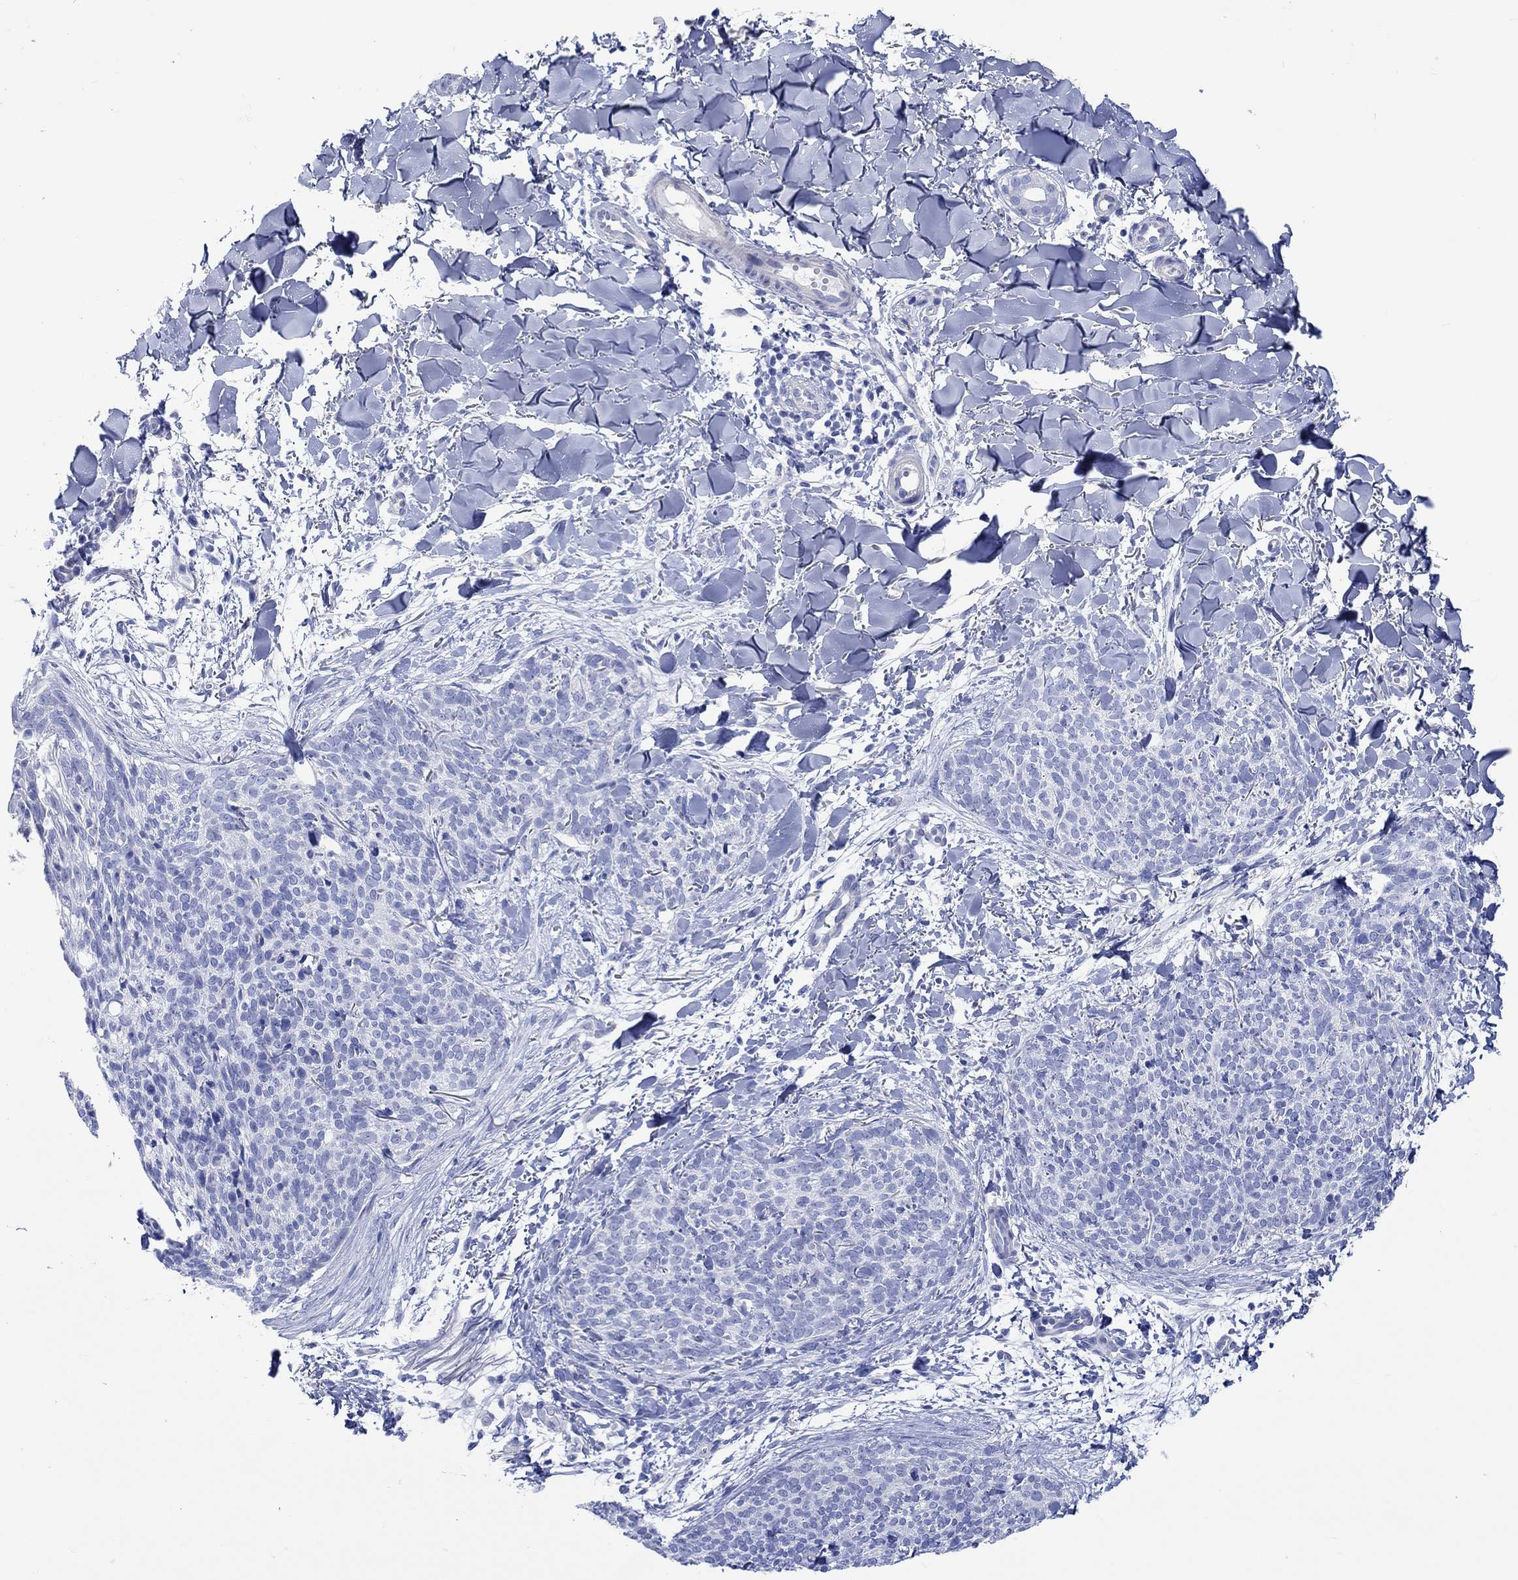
{"staining": {"intensity": "negative", "quantity": "none", "location": "none"}, "tissue": "skin cancer", "cell_type": "Tumor cells", "image_type": "cancer", "snomed": [{"axis": "morphology", "description": "Basal cell carcinoma"}, {"axis": "topography", "description": "Skin"}], "caption": "This is a image of IHC staining of basal cell carcinoma (skin), which shows no staining in tumor cells.", "gene": "CPLX2", "patient": {"sex": "male", "age": 64}}